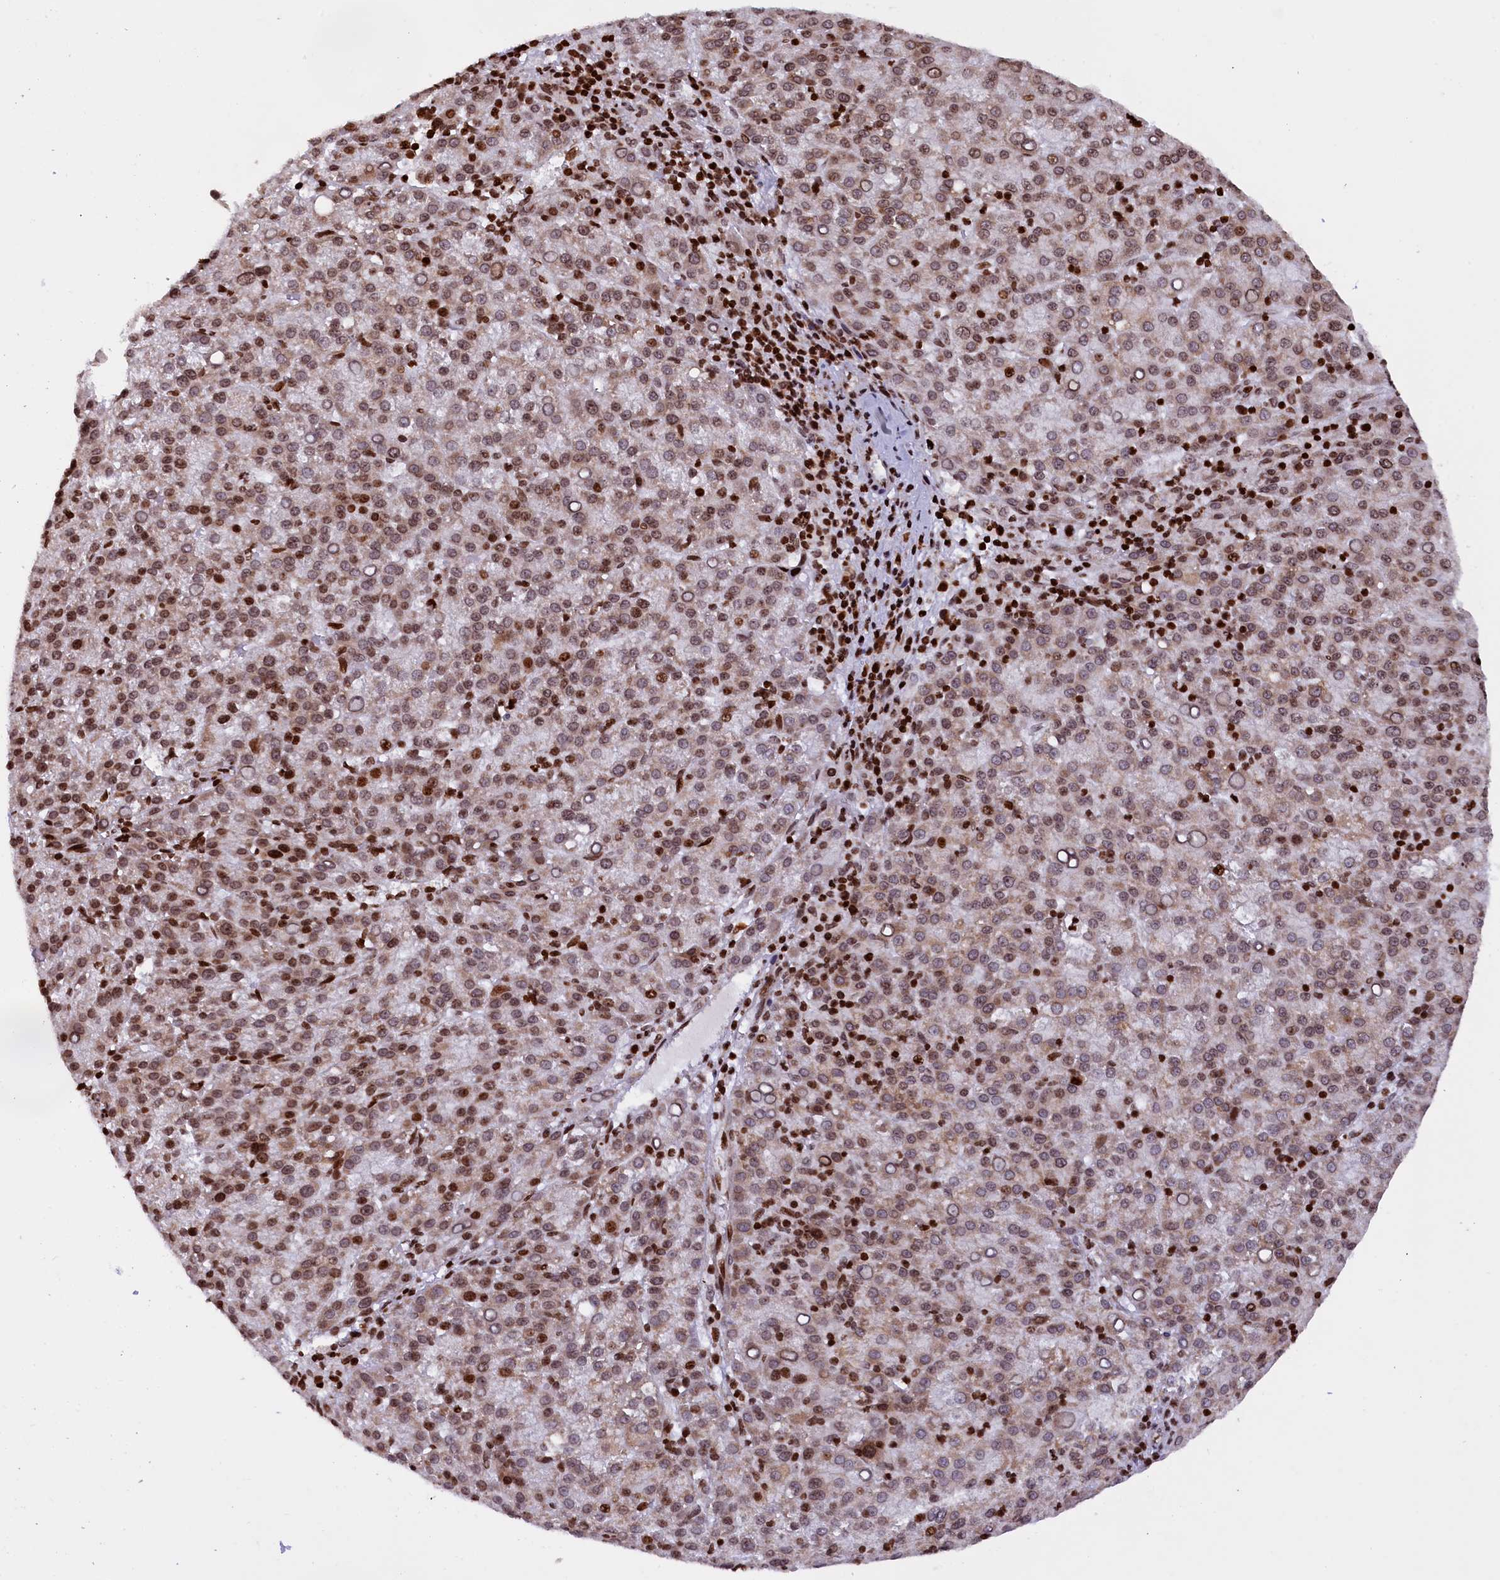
{"staining": {"intensity": "moderate", "quantity": "25%-75%", "location": "nuclear"}, "tissue": "liver cancer", "cell_type": "Tumor cells", "image_type": "cancer", "snomed": [{"axis": "morphology", "description": "Carcinoma, Hepatocellular, NOS"}, {"axis": "topography", "description": "Liver"}], "caption": "Immunohistochemistry image of human hepatocellular carcinoma (liver) stained for a protein (brown), which demonstrates medium levels of moderate nuclear positivity in about 25%-75% of tumor cells.", "gene": "TIMM29", "patient": {"sex": "female", "age": 58}}